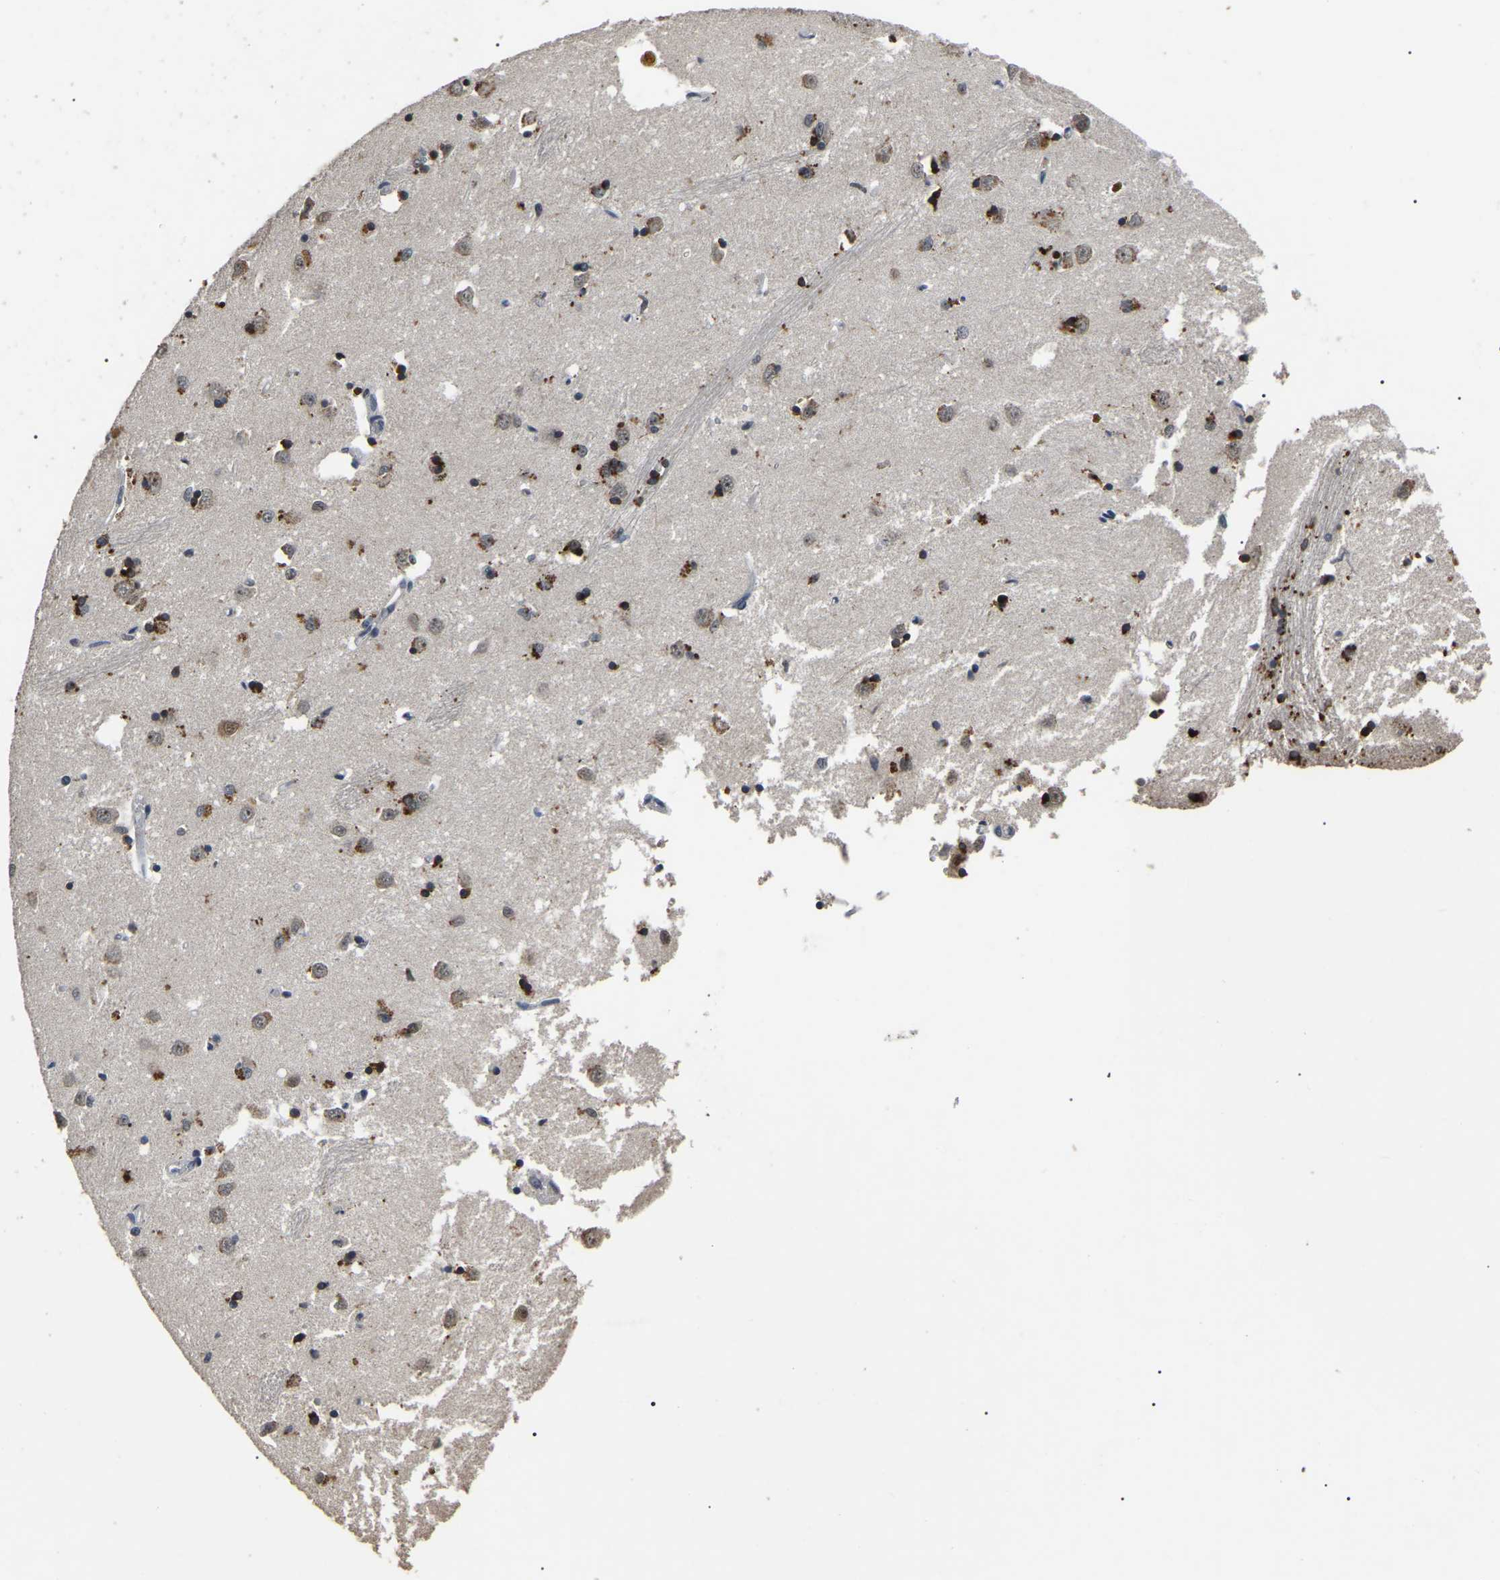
{"staining": {"intensity": "weak", "quantity": "25%-75%", "location": "nuclear"}, "tissue": "caudate", "cell_type": "Glial cells", "image_type": "normal", "snomed": [{"axis": "morphology", "description": "Normal tissue, NOS"}, {"axis": "topography", "description": "Lateral ventricle wall"}], "caption": "This is a micrograph of IHC staining of normal caudate, which shows weak positivity in the nuclear of glial cells.", "gene": "PPM1E", "patient": {"sex": "female", "age": 19}}